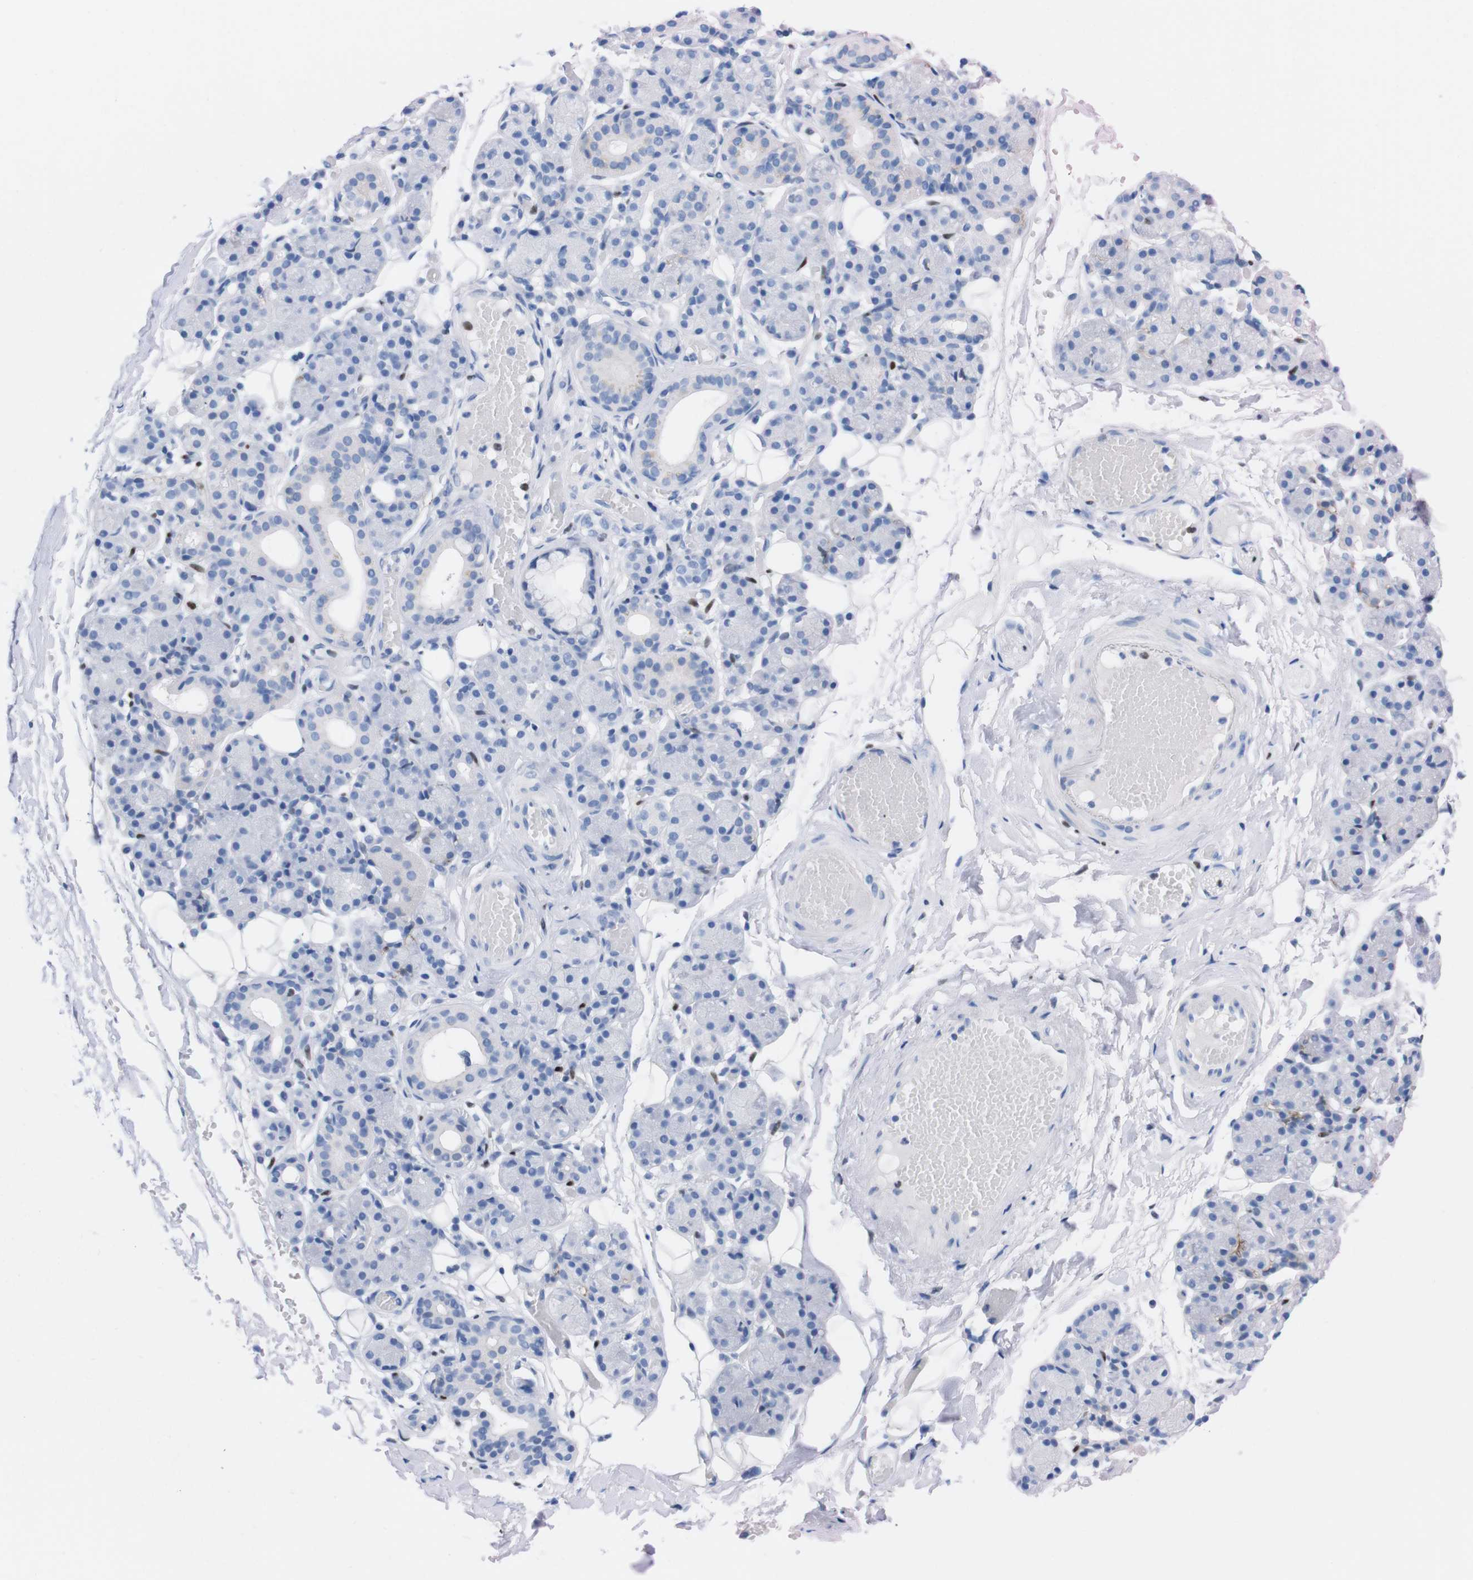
{"staining": {"intensity": "negative", "quantity": "none", "location": "none"}, "tissue": "salivary gland", "cell_type": "Glandular cells", "image_type": "normal", "snomed": [{"axis": "morphology", "description": "Normal tissue, NOS"}, {"axis": "topography", "description": "Salivary gland"}], "caption": "DAB (3,3'-diaminobenzidine) immunohistochemical staining of normal human salivary gland shows no significant staining in glandular cells.", "gene": "P2RY12", "patient": {"sex": "male", "age": 63}}